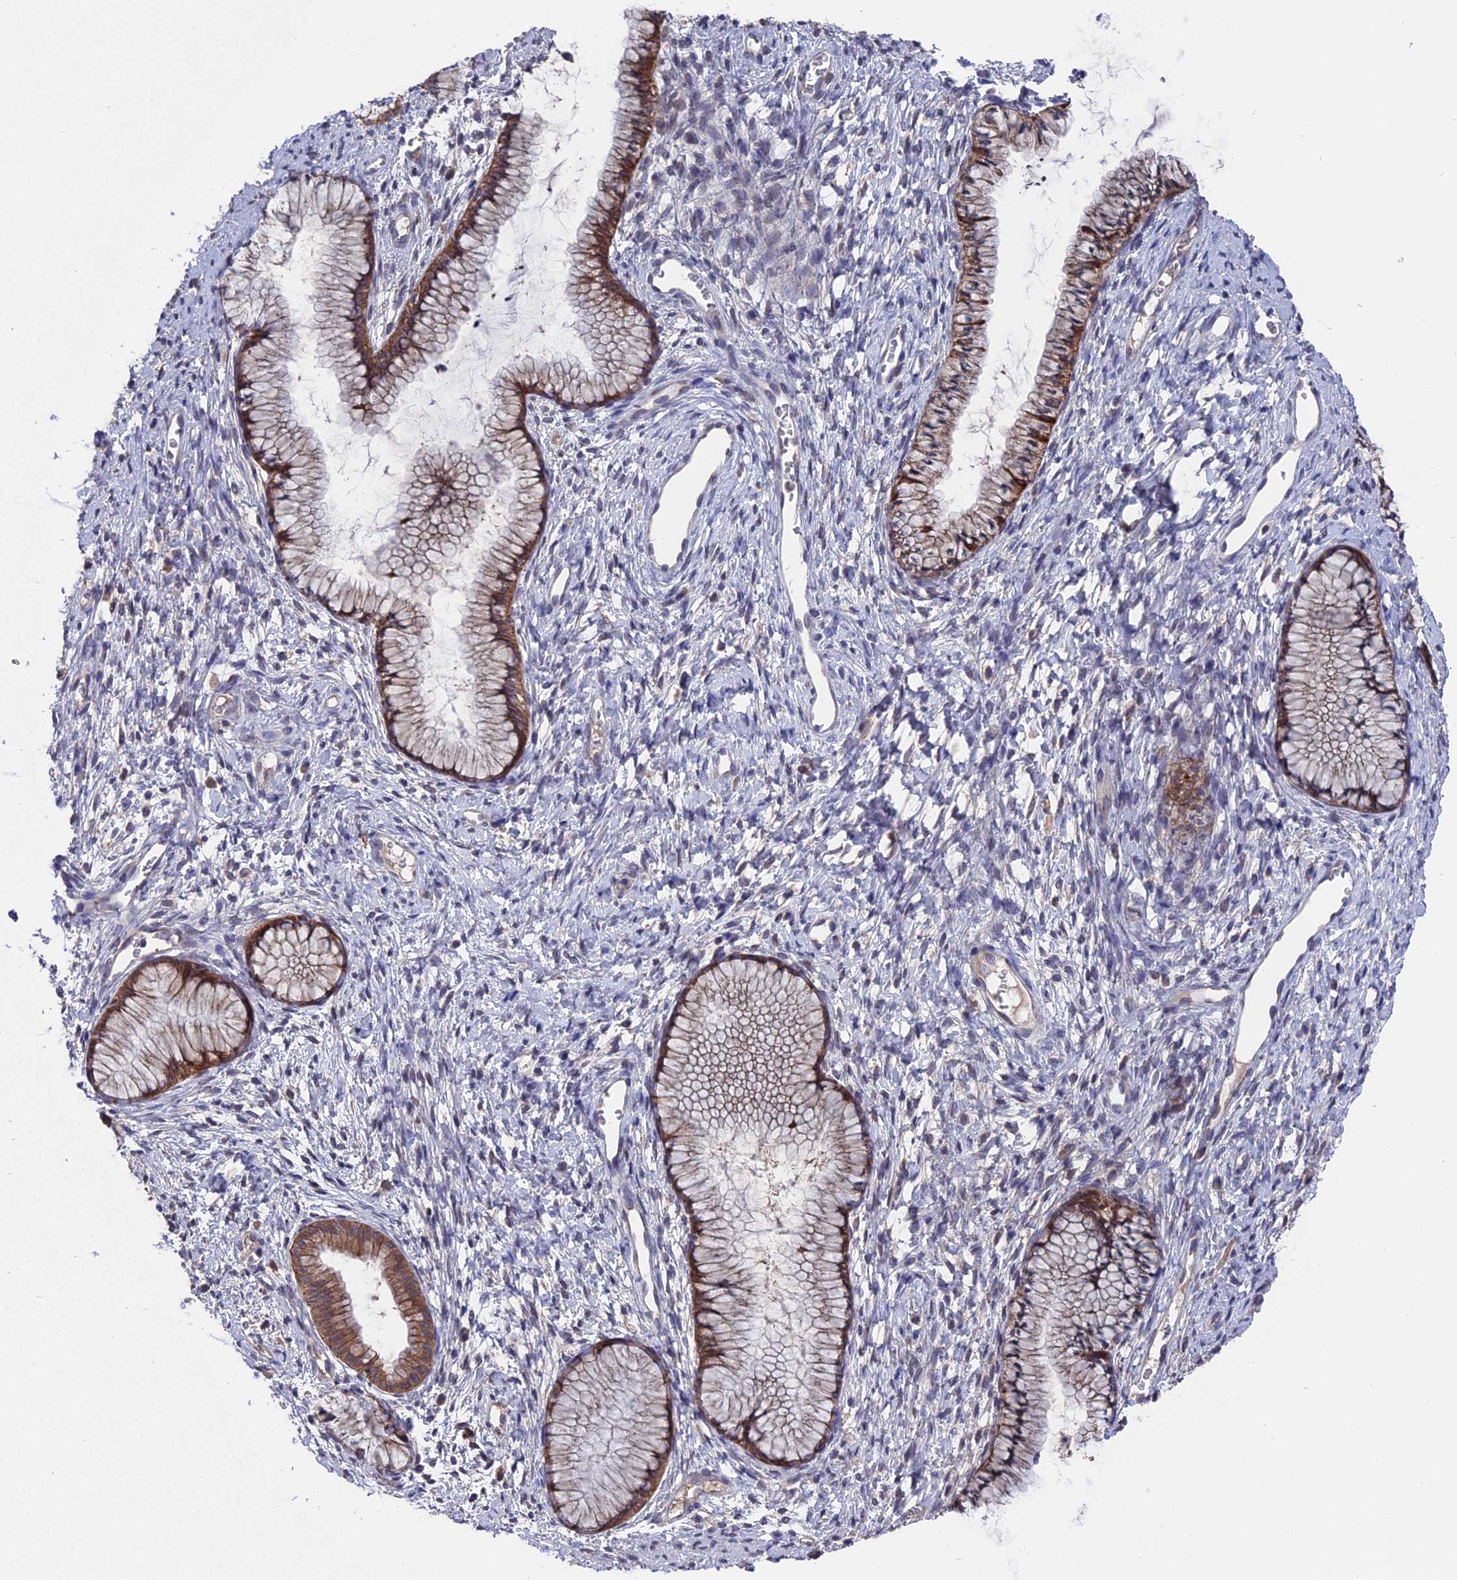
{"staining": {"intensity": "moderate", "quantity": ">75%", "location": "cytoplasmic/membranous"}, "tissue": "cervix", "cell_type": "Glandular cells", "image_type": "normal", "snomed": [{"axis": "morphology", "description": "Normal tissue, NOS"}, {"axis": "topography", "description": "Cervix"}], "caption": "An immunohistochemistry micrograph of normal tissue is shown. Protein staining in brown labels moderate cytoplasmic/membranous positivity in cervix within glandular cells.", "gene": "ZCCHC2", "patient": {"sex": "female", "age": 42}}